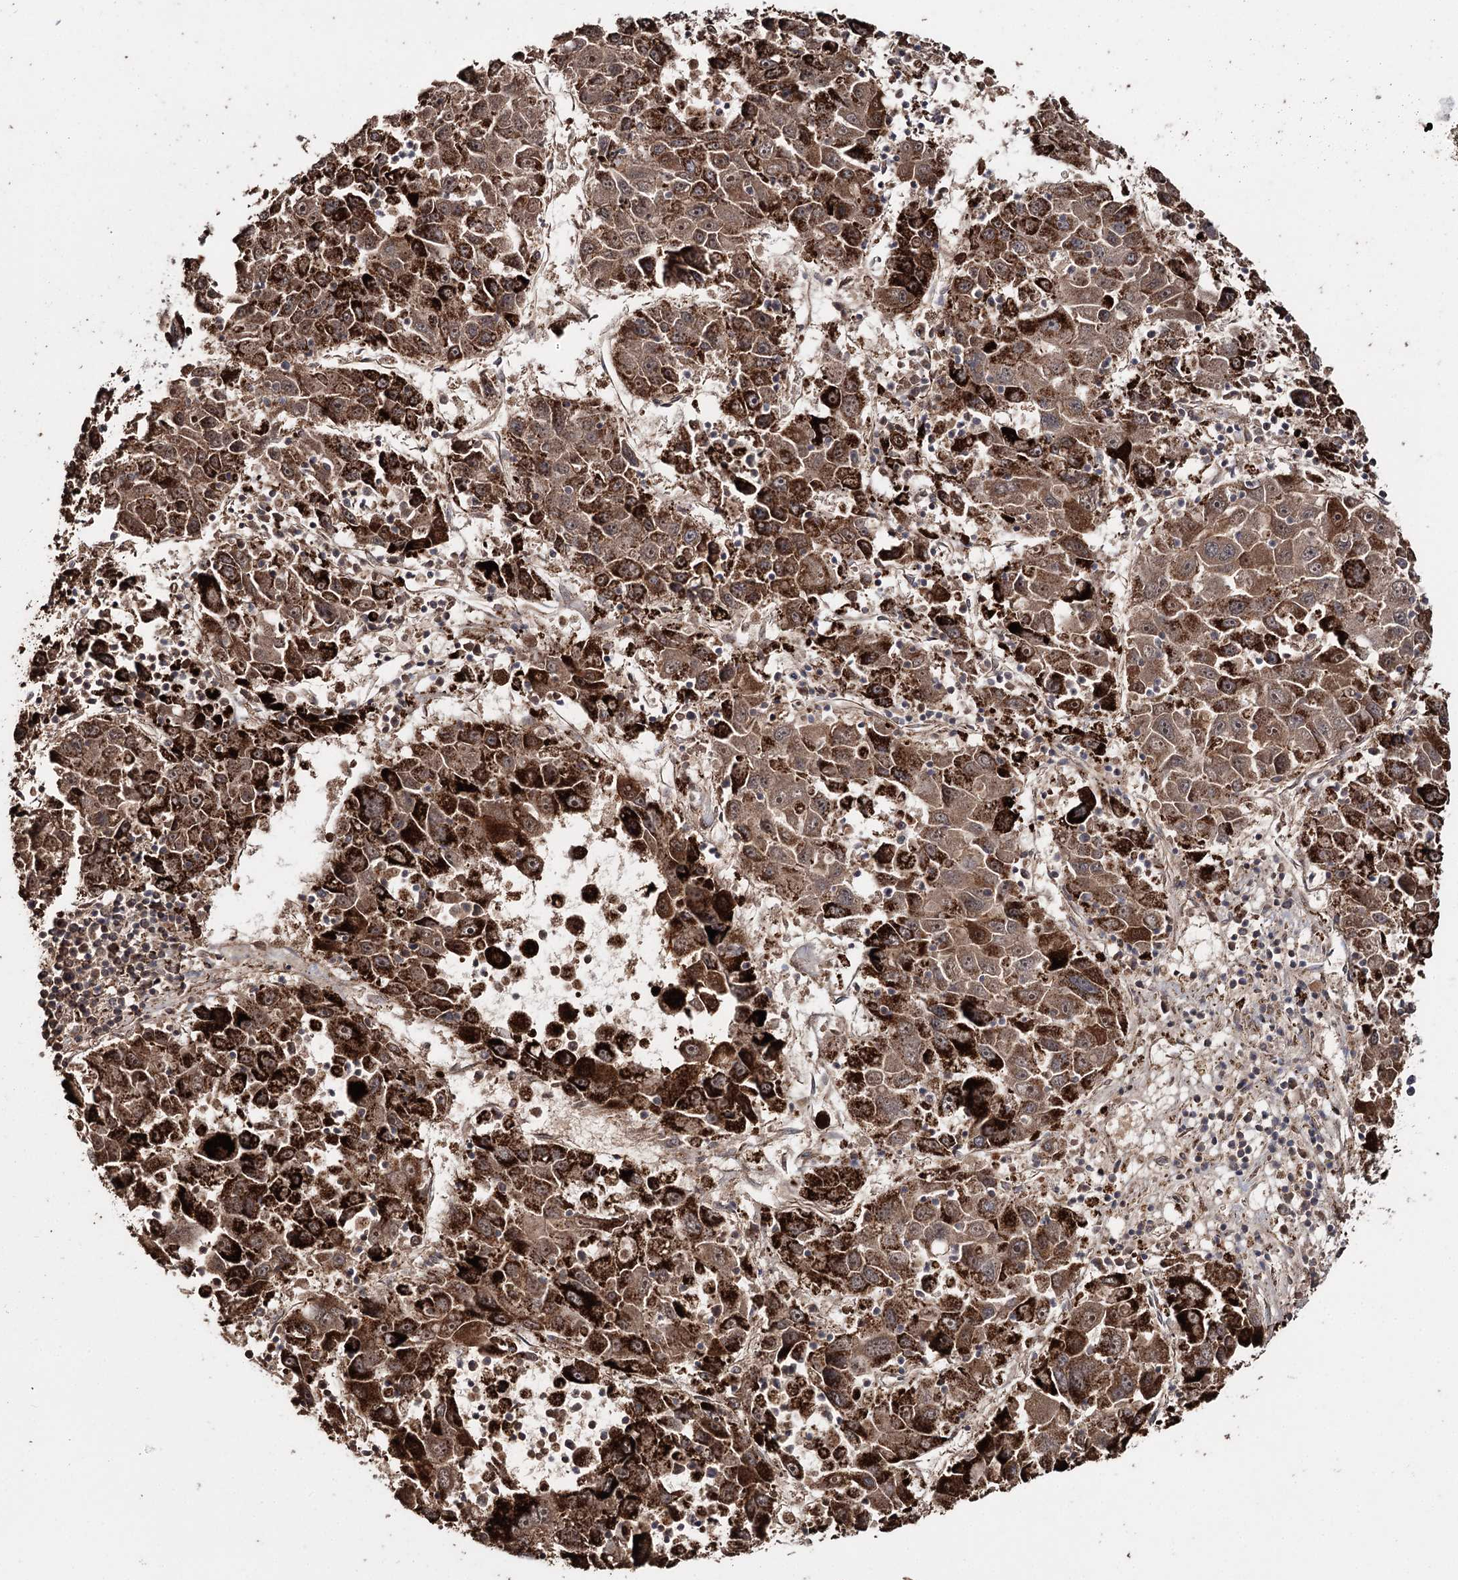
{"staining": {"intensity": "strong", "quantity": ">75%", "location": "cytoplasmic/membranous"}, "tissue": "liver cancer", "cell_type": "Tumor cells", "image_type": "cancer", "snomed": [{"axis": "morphology", "description": "Carcinoma, Hepatocellular, NOS"}, {"axis": "topography", "description": "Liver"}], "caption": "This photomicrograph exhibits immunohistochemistry (IHC) staining of liver hepatocellular carcinoma, with high strong cytoplasmic/membranous positivity in about >75% of tumor cells.", "gene": "SLF2", "patient": {"sex": "male", "age": 49}}